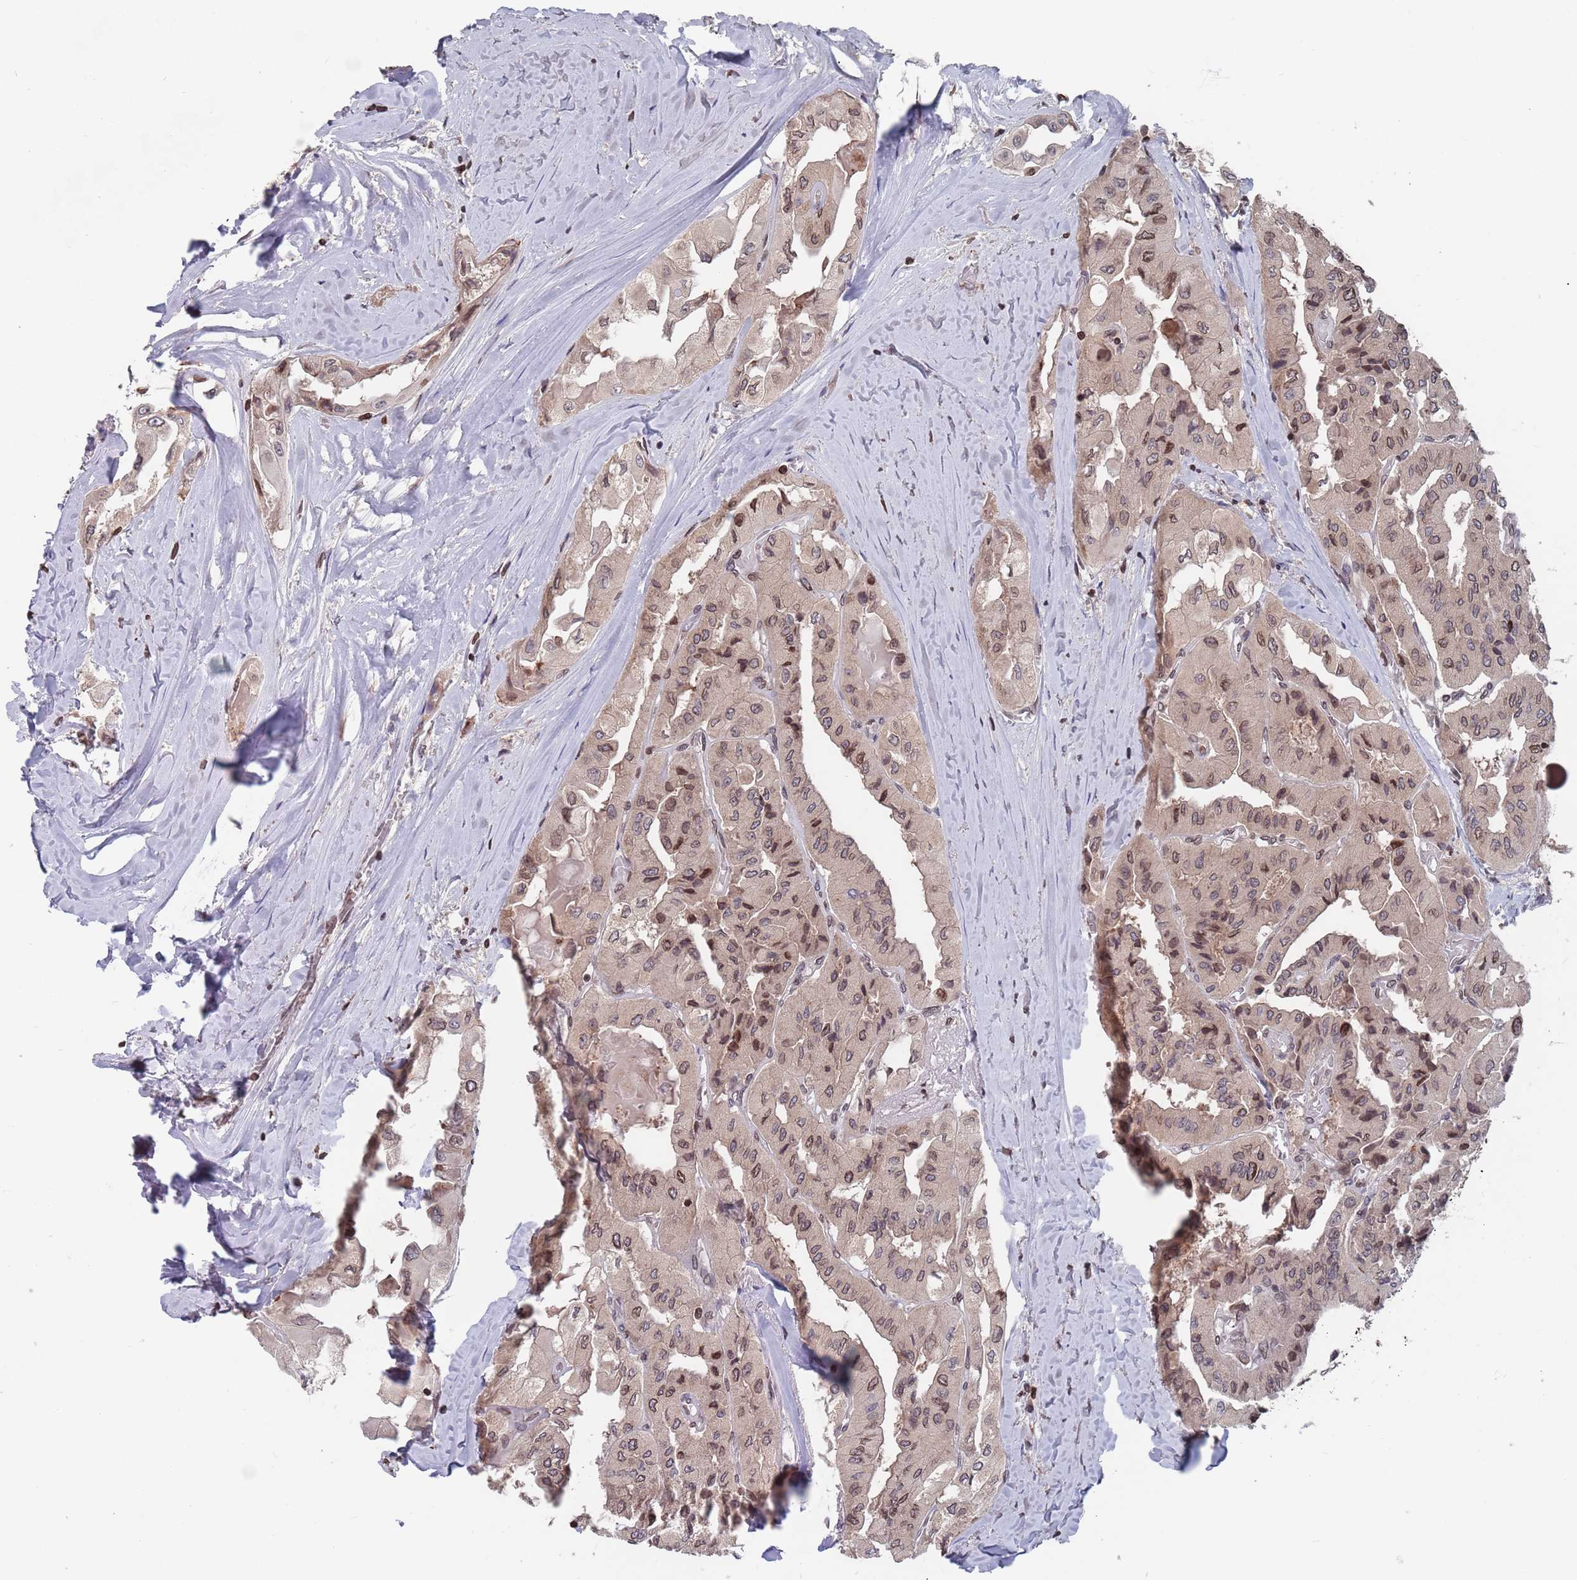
{"staining": {"intensity": "moderate", "quantity": "25%-75%", "location": "cytoplasmic/membranous,nuclear"}, "tissue": "thyroid cancer", "cell_type": "Tumor cells", "image_type": "cancer", "snomed": [{"axis": "morphology", "description": "Normal tissue, NOS"}, {"axis": "morphology", "description": "Papillary adenocarcinoma, NOS"}, {"axis": "topography", "description": "Thyroid gland"}], "caption": "Thyroid cancer (papillary adenocarcinoma) stained for a protein shows moderate cytoplasmic/membranous and nuclear positivity in tumor cells.", "gene": "SDHAF3", "patient": {"sex": "female", "age": 59}}